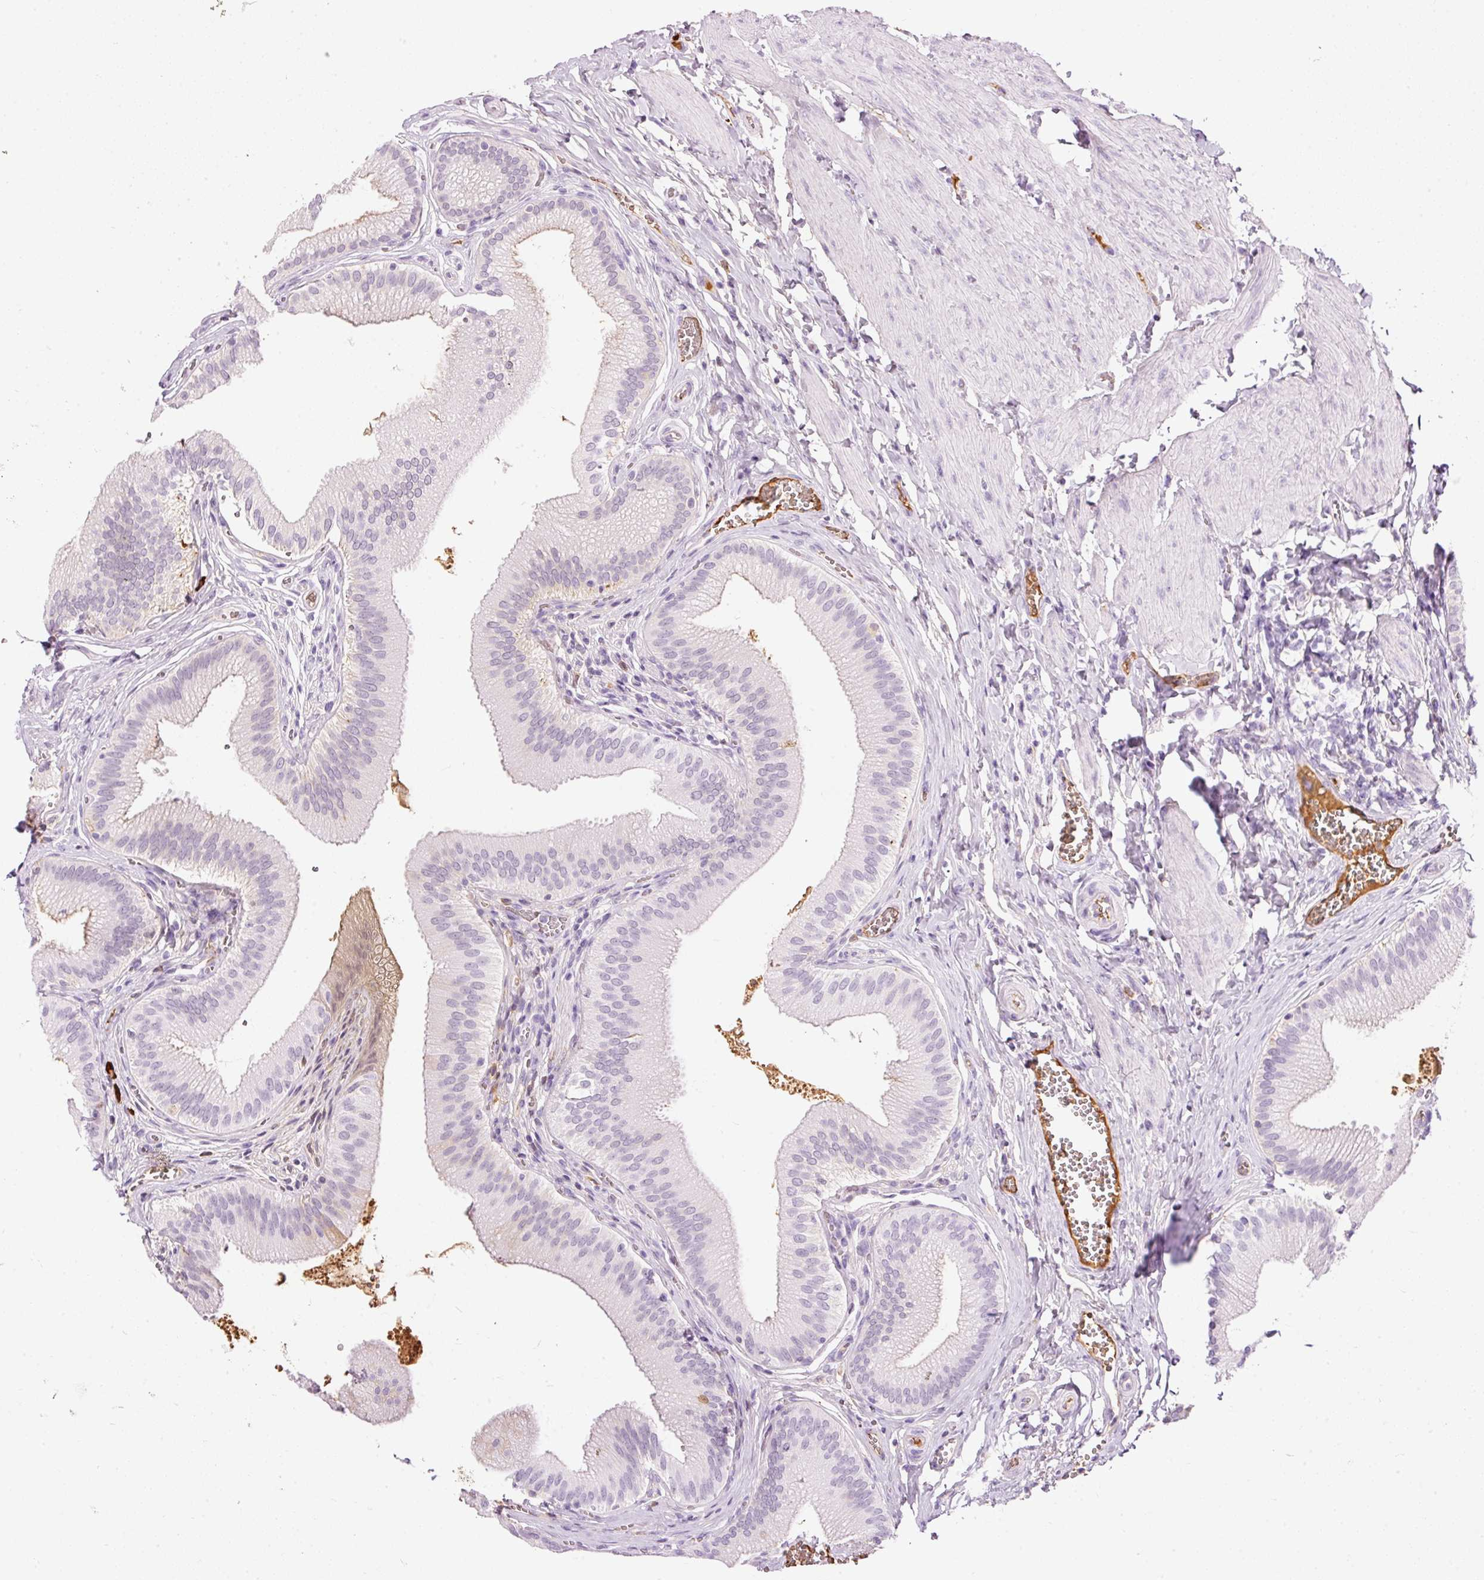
{"staining": {"intensity": "weak", "quantity": "<25%", "location": "cytoplasmic/membranous,nuclear"}, "tissue": "gallbladder", "cell_type": "Glandular cells", "image_type": "normal", "snomed": [{"axis": "morphology", "description": "Normal tissue, NOS"}, {"axis": "topography", "description": "Gallbladder"}], "caption": "A histopathology image of human gallbladder is negative for staining in glandular cells. (DAB immunohistochemistry (IHC), high magnification).", "gene": "PRPF38B", "patient": {"sex": "male", "age": 17}}